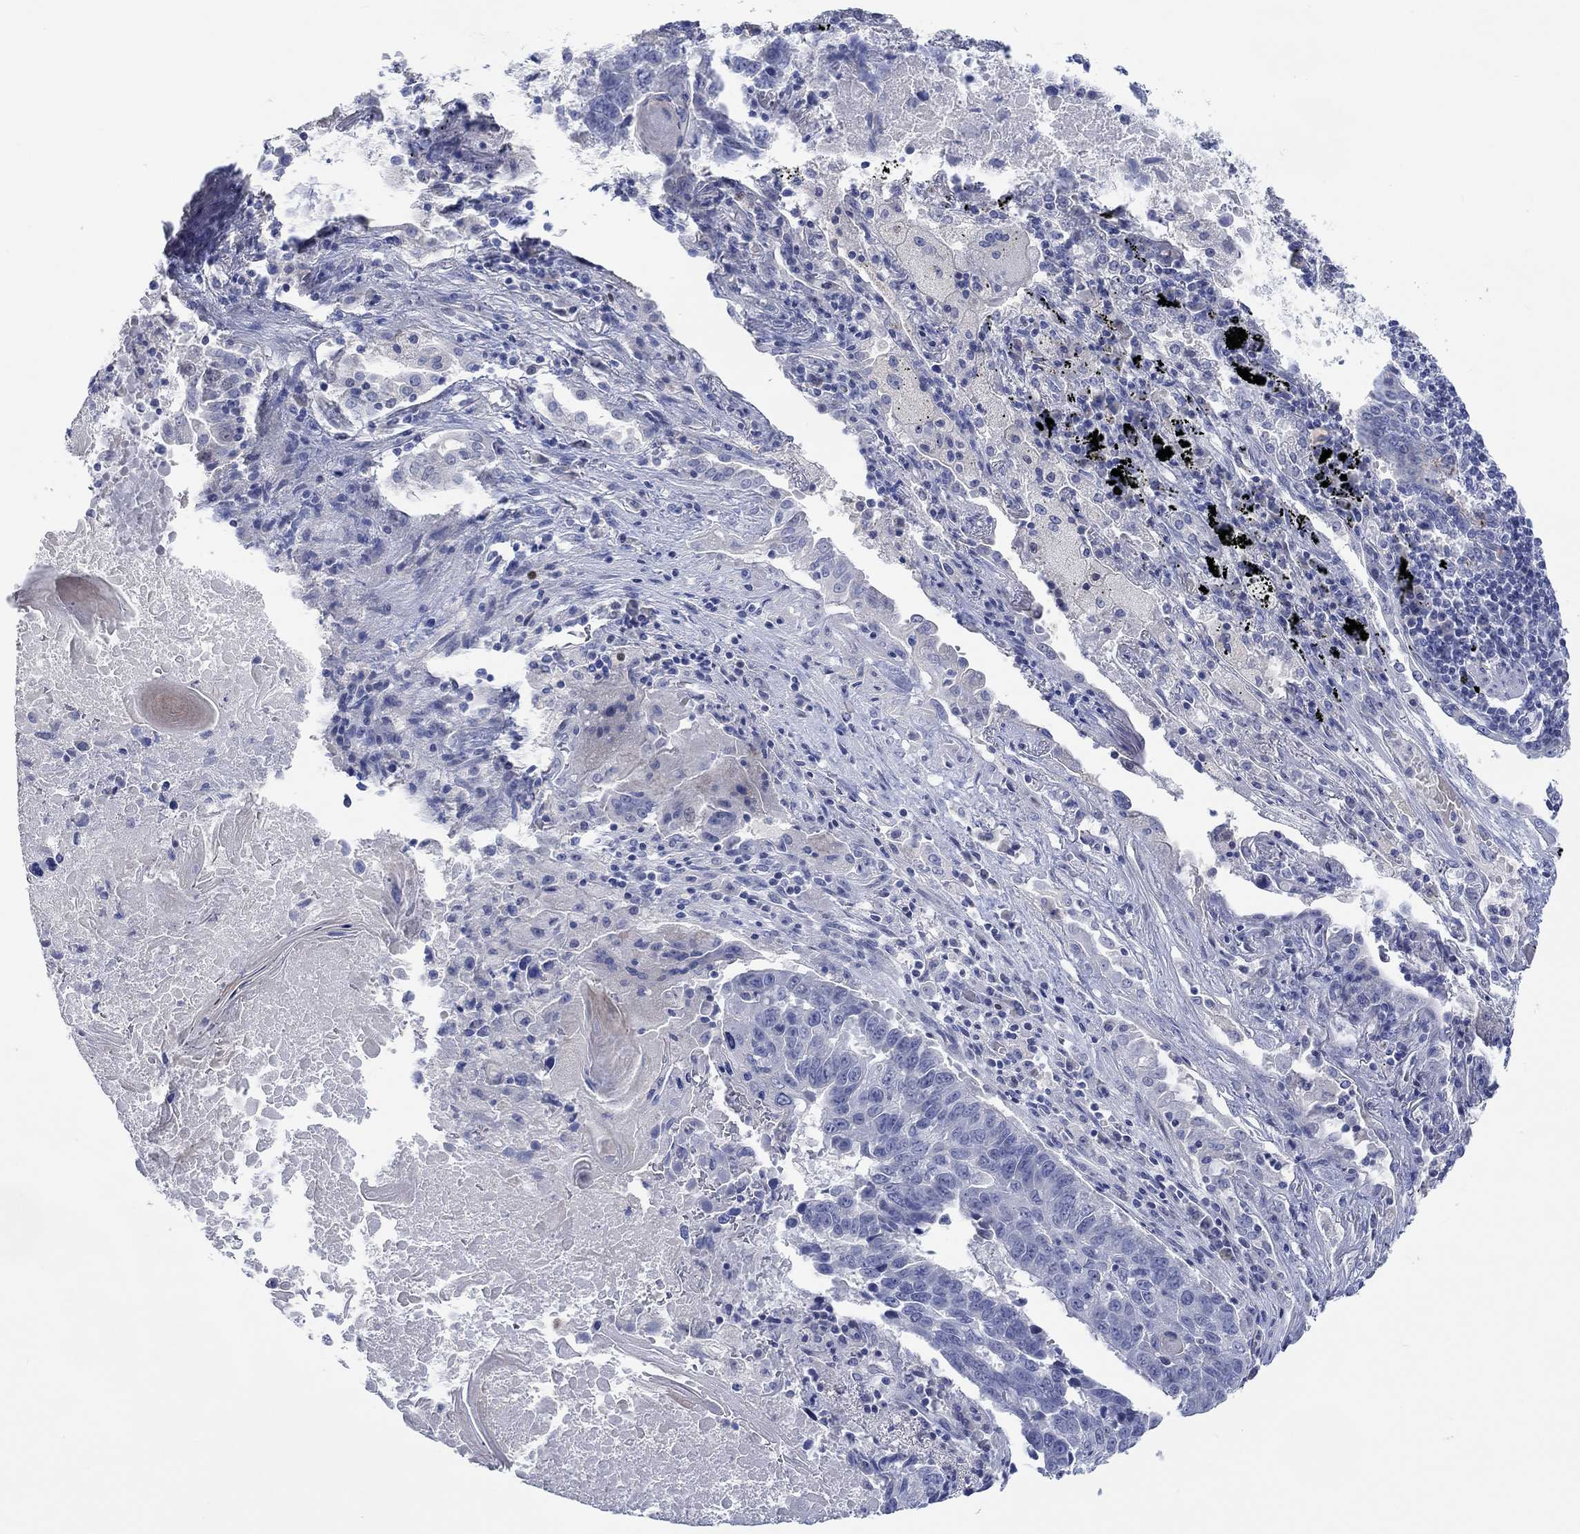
{"staining": {"intensity": "negative", "quantity": "none", "location": "none"}, "tissue": "lung cancer", "cell_type": "Tumor cells", "image_type": "cancer", "snomed": [{"axis": "morphology", "description": "Squamous cell carcinoma, NOS"}, {"axis": "topography", "description": "Lung"}], "caption": "A photomicrograph of lung squamous cell carcinoma stained for a protein demonstrates no brown staining in tumor cells.", "gene": "DLK1", "patient": {"sex": "male", "age": 73}}